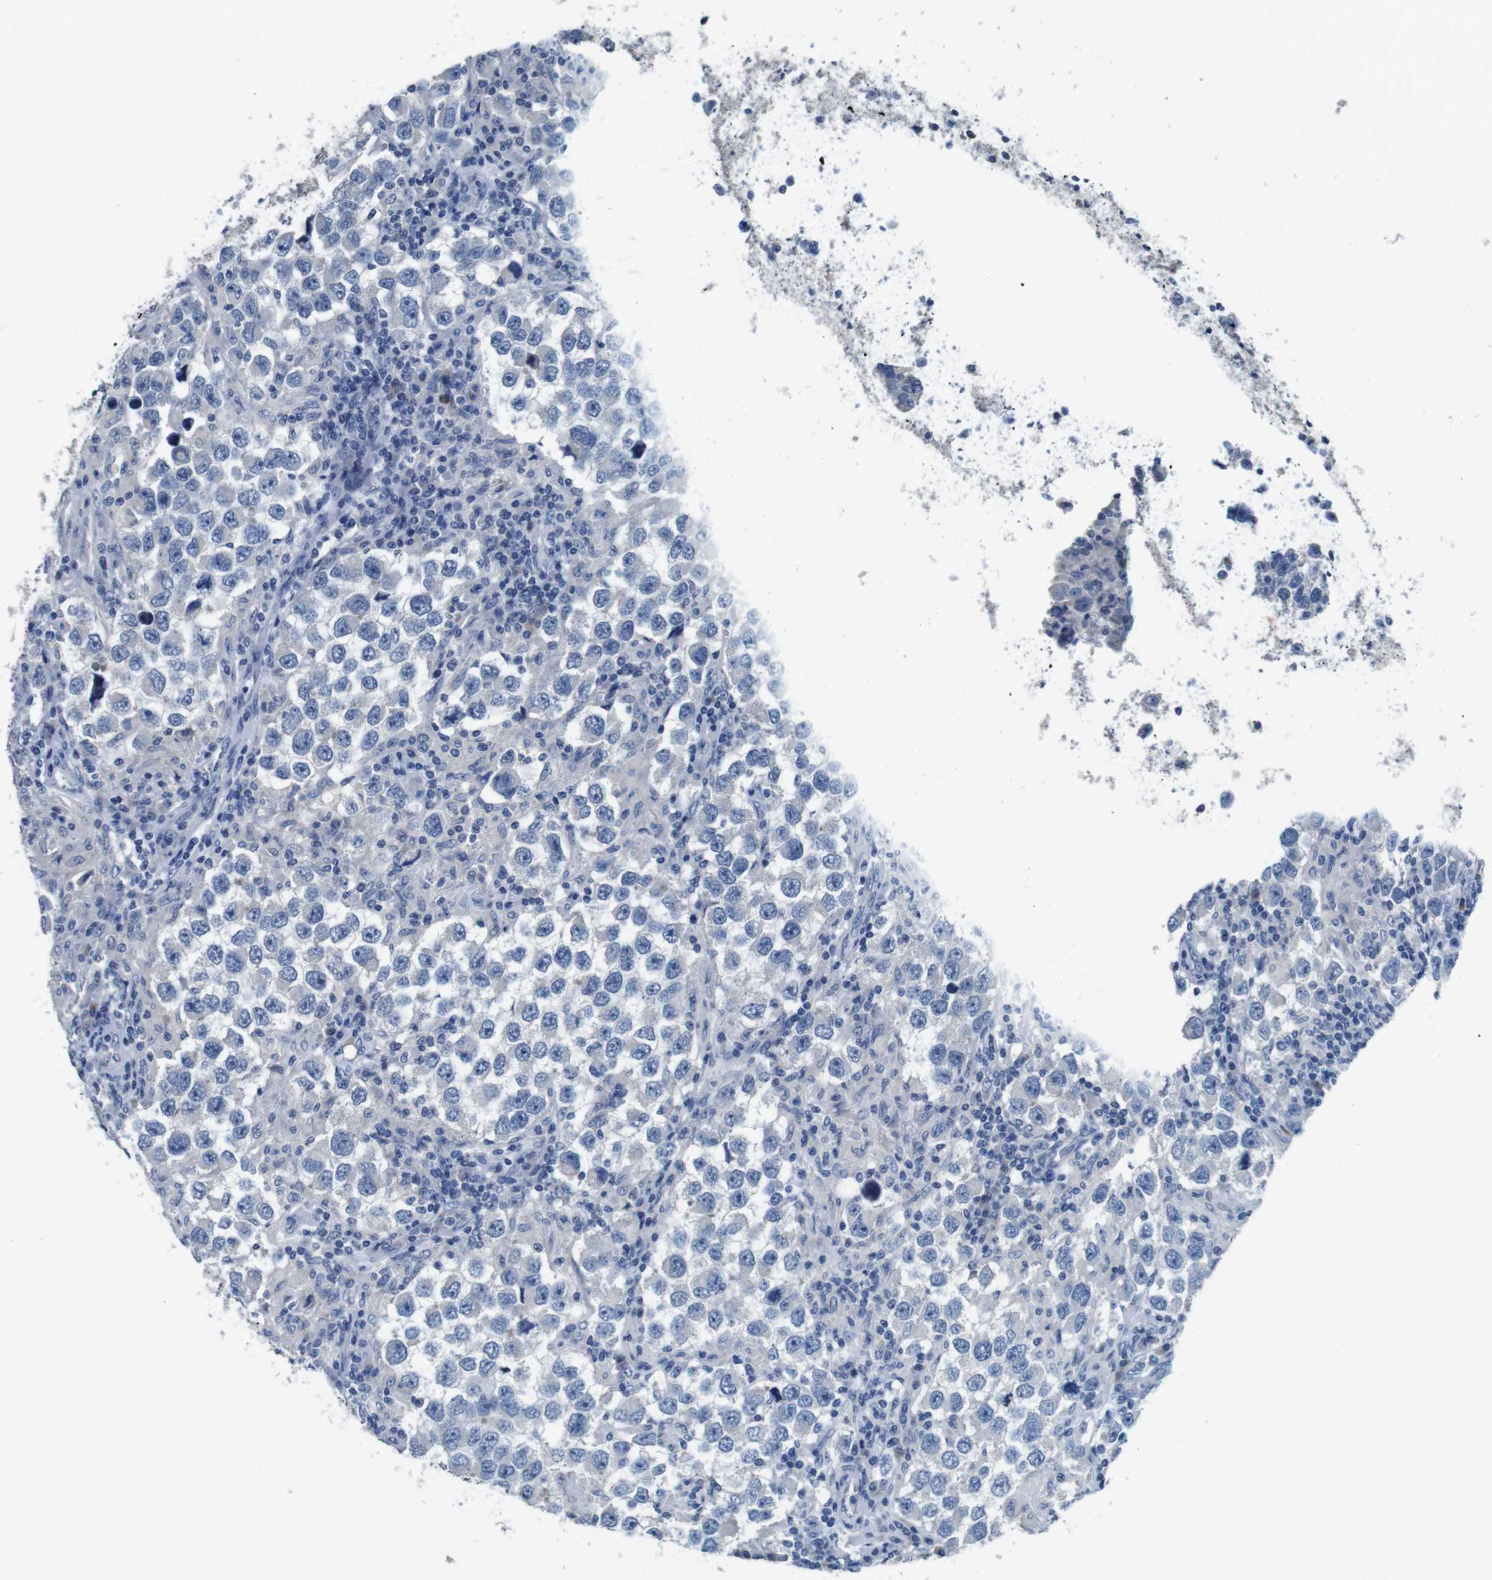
{"staining": {"intensity": "negative", "quantity": "none", "location": "none"}, "tissue": "testis cancer", "cell_type": "Tumor cells", "image_type": "cancer", "snomed": [{"axis": "morphology", "description": "Carcinoma, Embryonal, NOS"}, {"axis": "topography", "description": "Testis"}], "caption": "Immunohistochemical staining of embryonal carcinoma (testis) exhibits no significant expression in tumor cells.", "gene": "SLC2A8", "patient": {"sex": "male", "age": 21}}